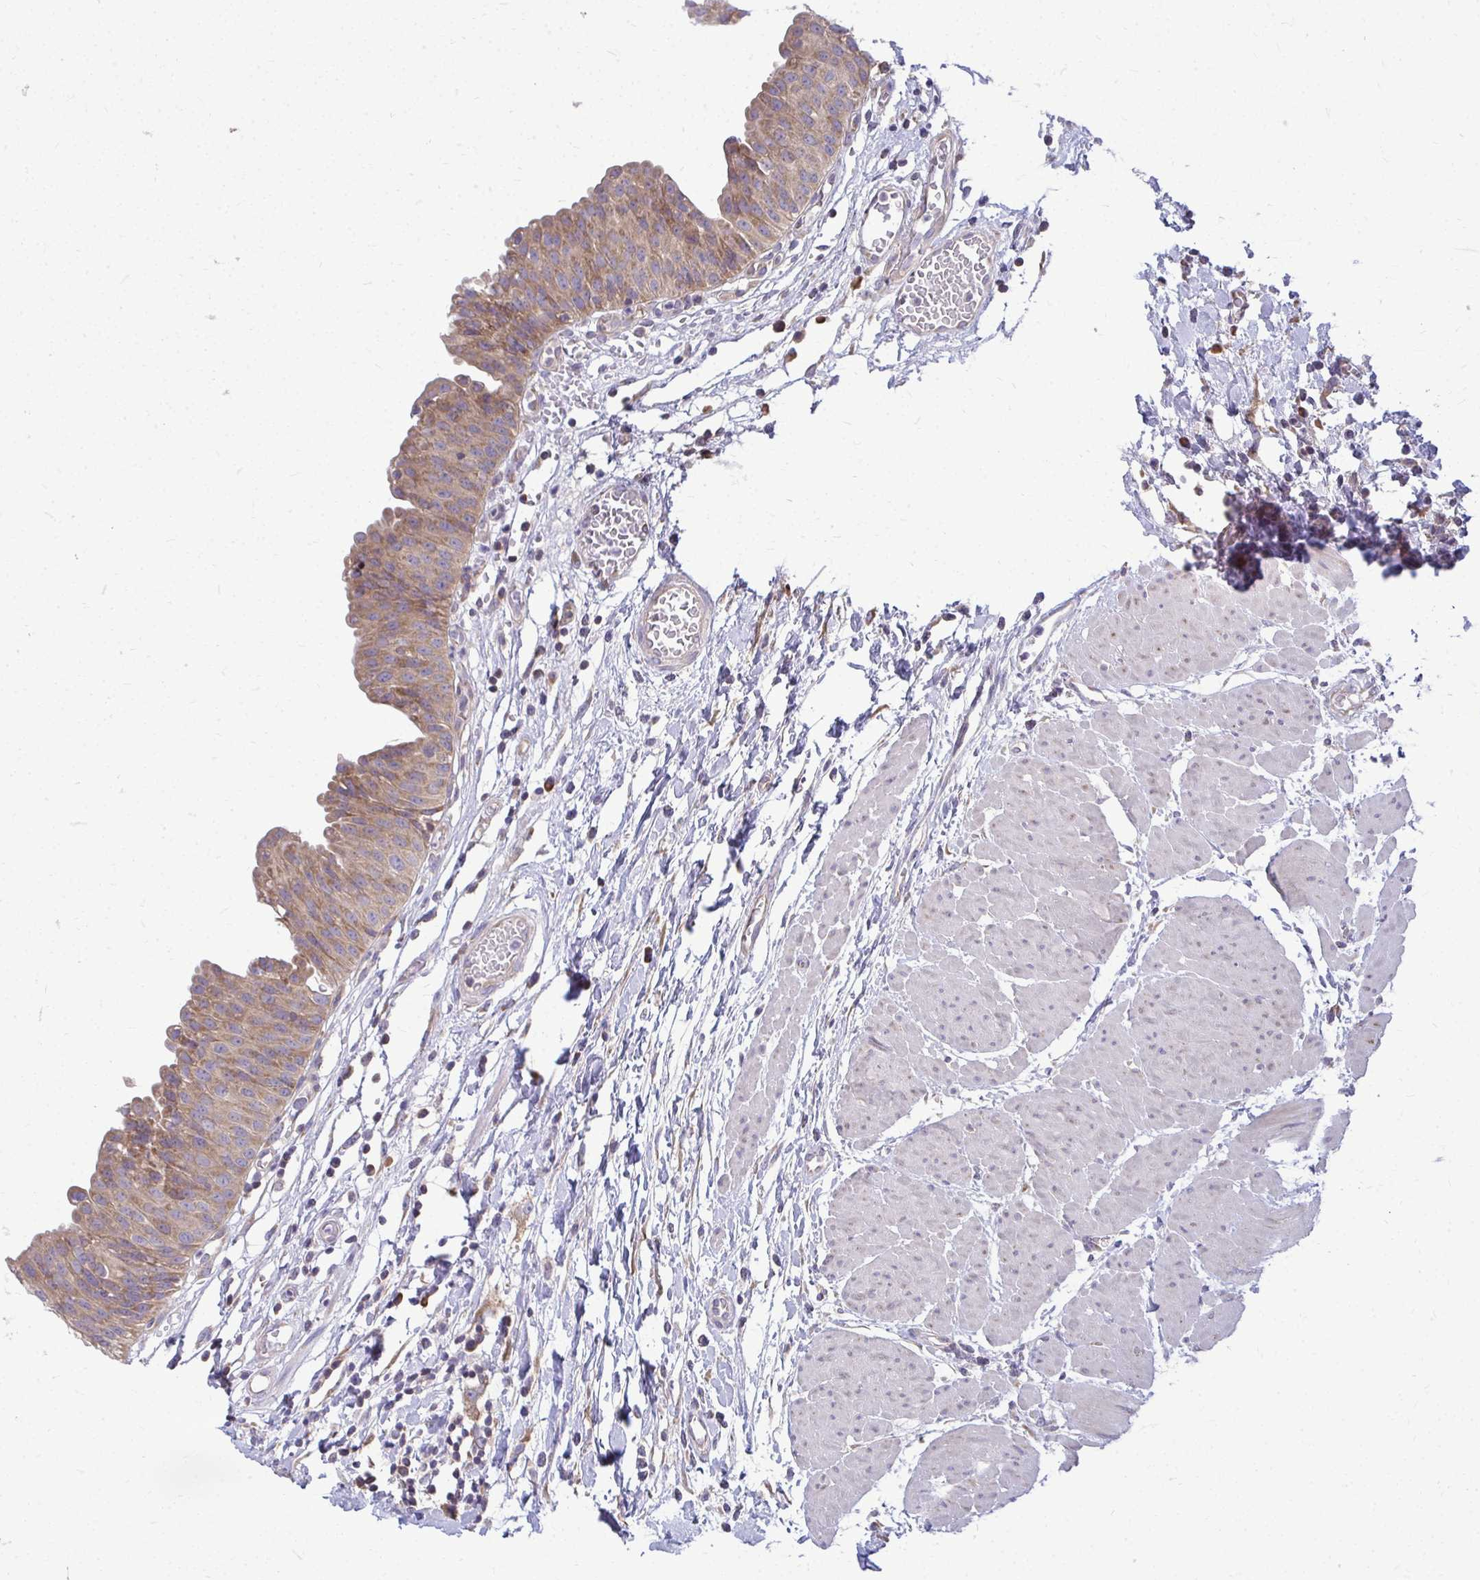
{"staining": {"intensity": "moderate", "quantity": ">75%", "location": "cytoplasmic/membranous"}, "tissue": "urinary bladder", "cell_type": "Urothelial cells", "image_type": "normal", "snomed": [{"axis": "morphology", "description": "Normal tissue, NOS"}, {"axis": "topography", "description": "Urinary bladder"}], "caption": "Immunohistochemistry (IHC) of normal urinary bladder reveals medium levels of moderate cytoplasmic/membranous expression in approximately >75% of urothelial cells. The staining was performed using DAB to visualize the protein expression in brown, while the nuclei were stained in blue with hematoxylin (Magnification: 20x).", "gene": "RPLP2", "patient": {"sex": "male", "age": 64}}